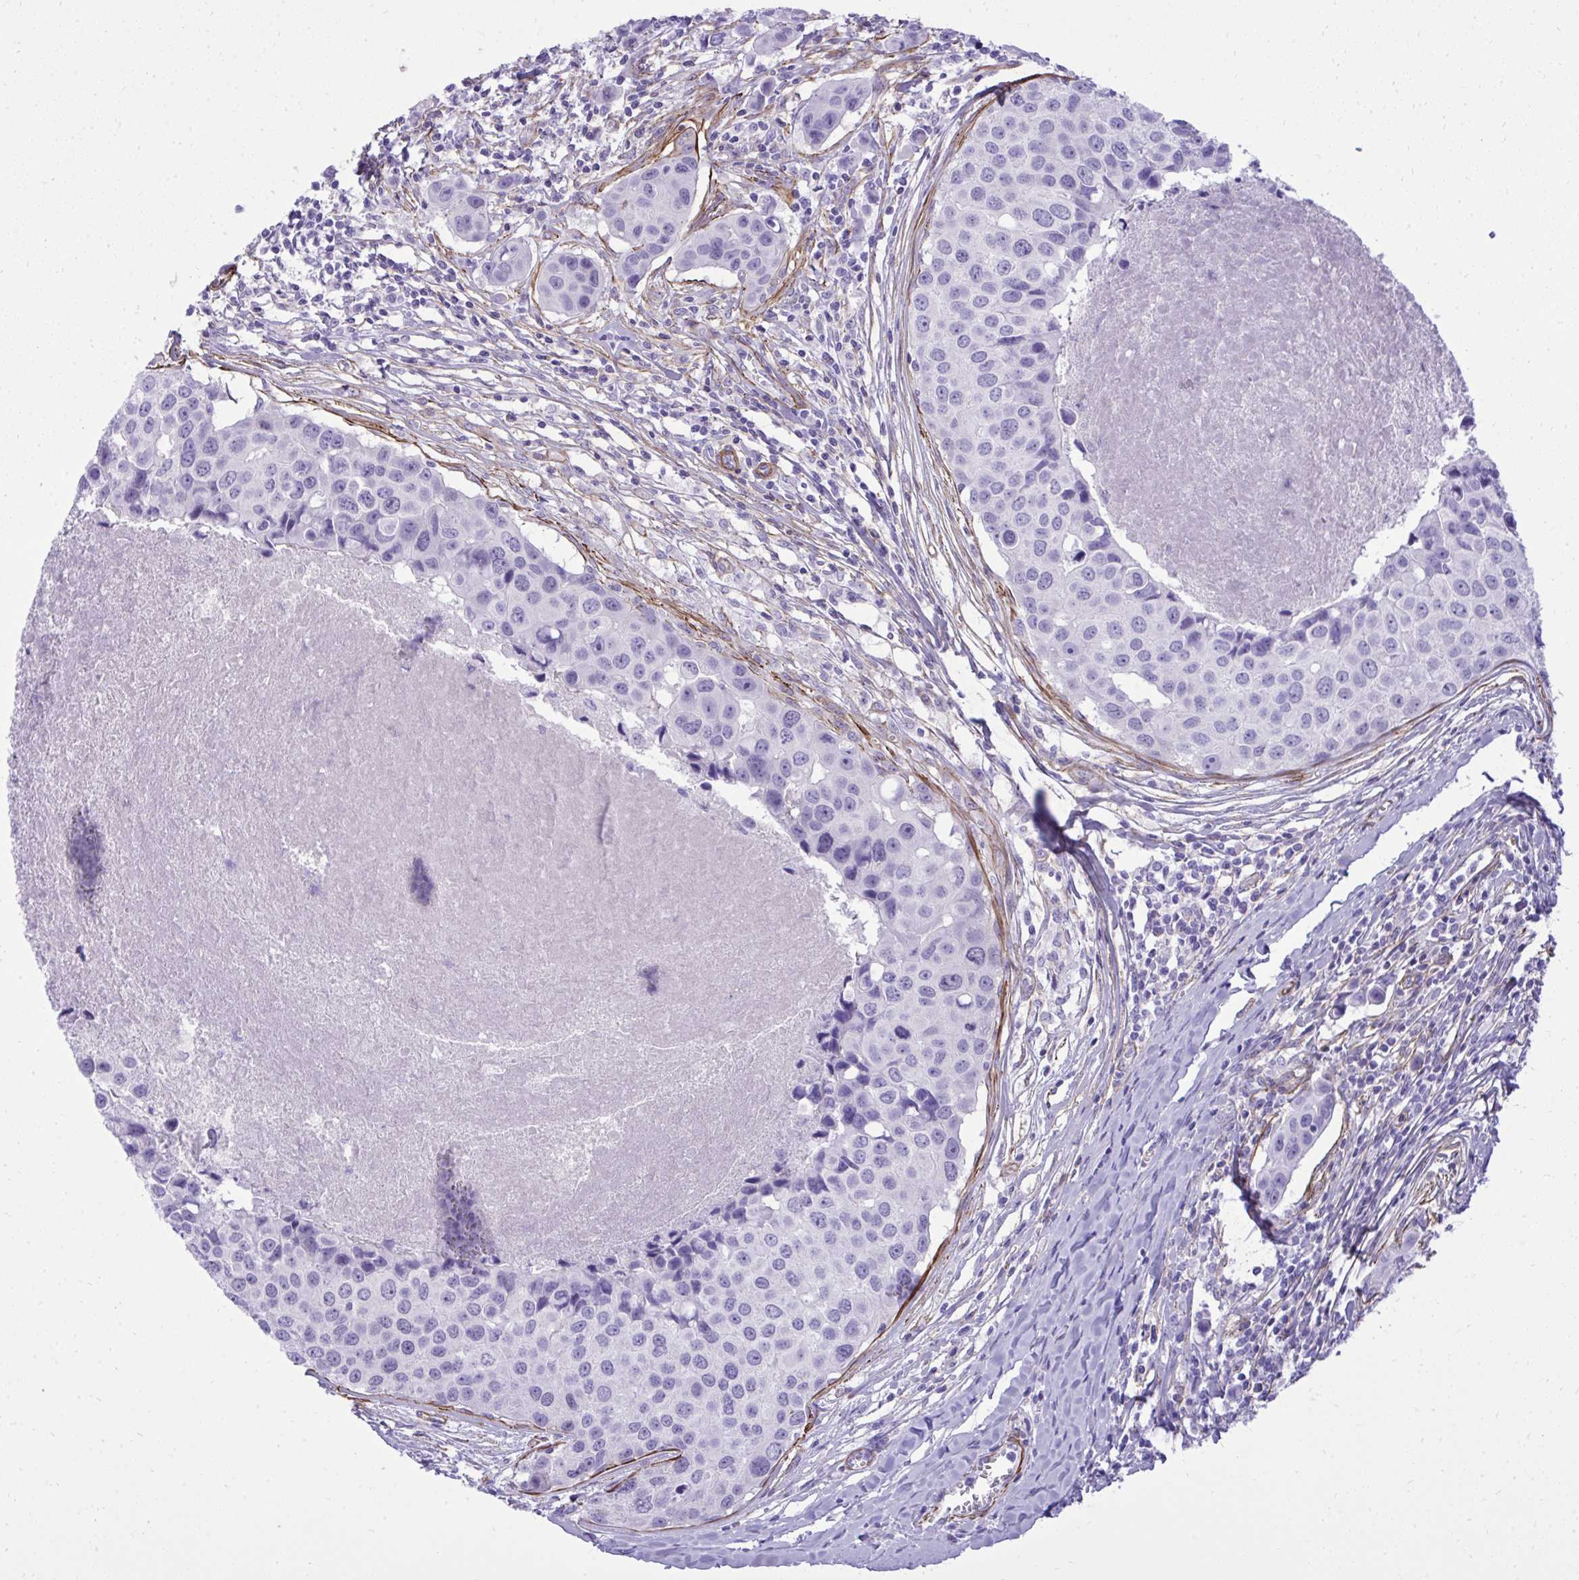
{"staining": {"intensity": "negative", "quantity": "none", "location": "none"}, "tissue": "breast cancer", "cell_type": "Tumor cells", "image_type": "cancer", "snomed": [{"axis": "morphology", "description": "Duct carcinoma"}, {"axis": "topography", "description": "Breast"}], "caption": "Breast intraductal carcinoma stained for a protein using IHC exhibits no expression tumor cells.", "gene": "PITPNM3", "patient": {"sex": "female", "age": 24}}